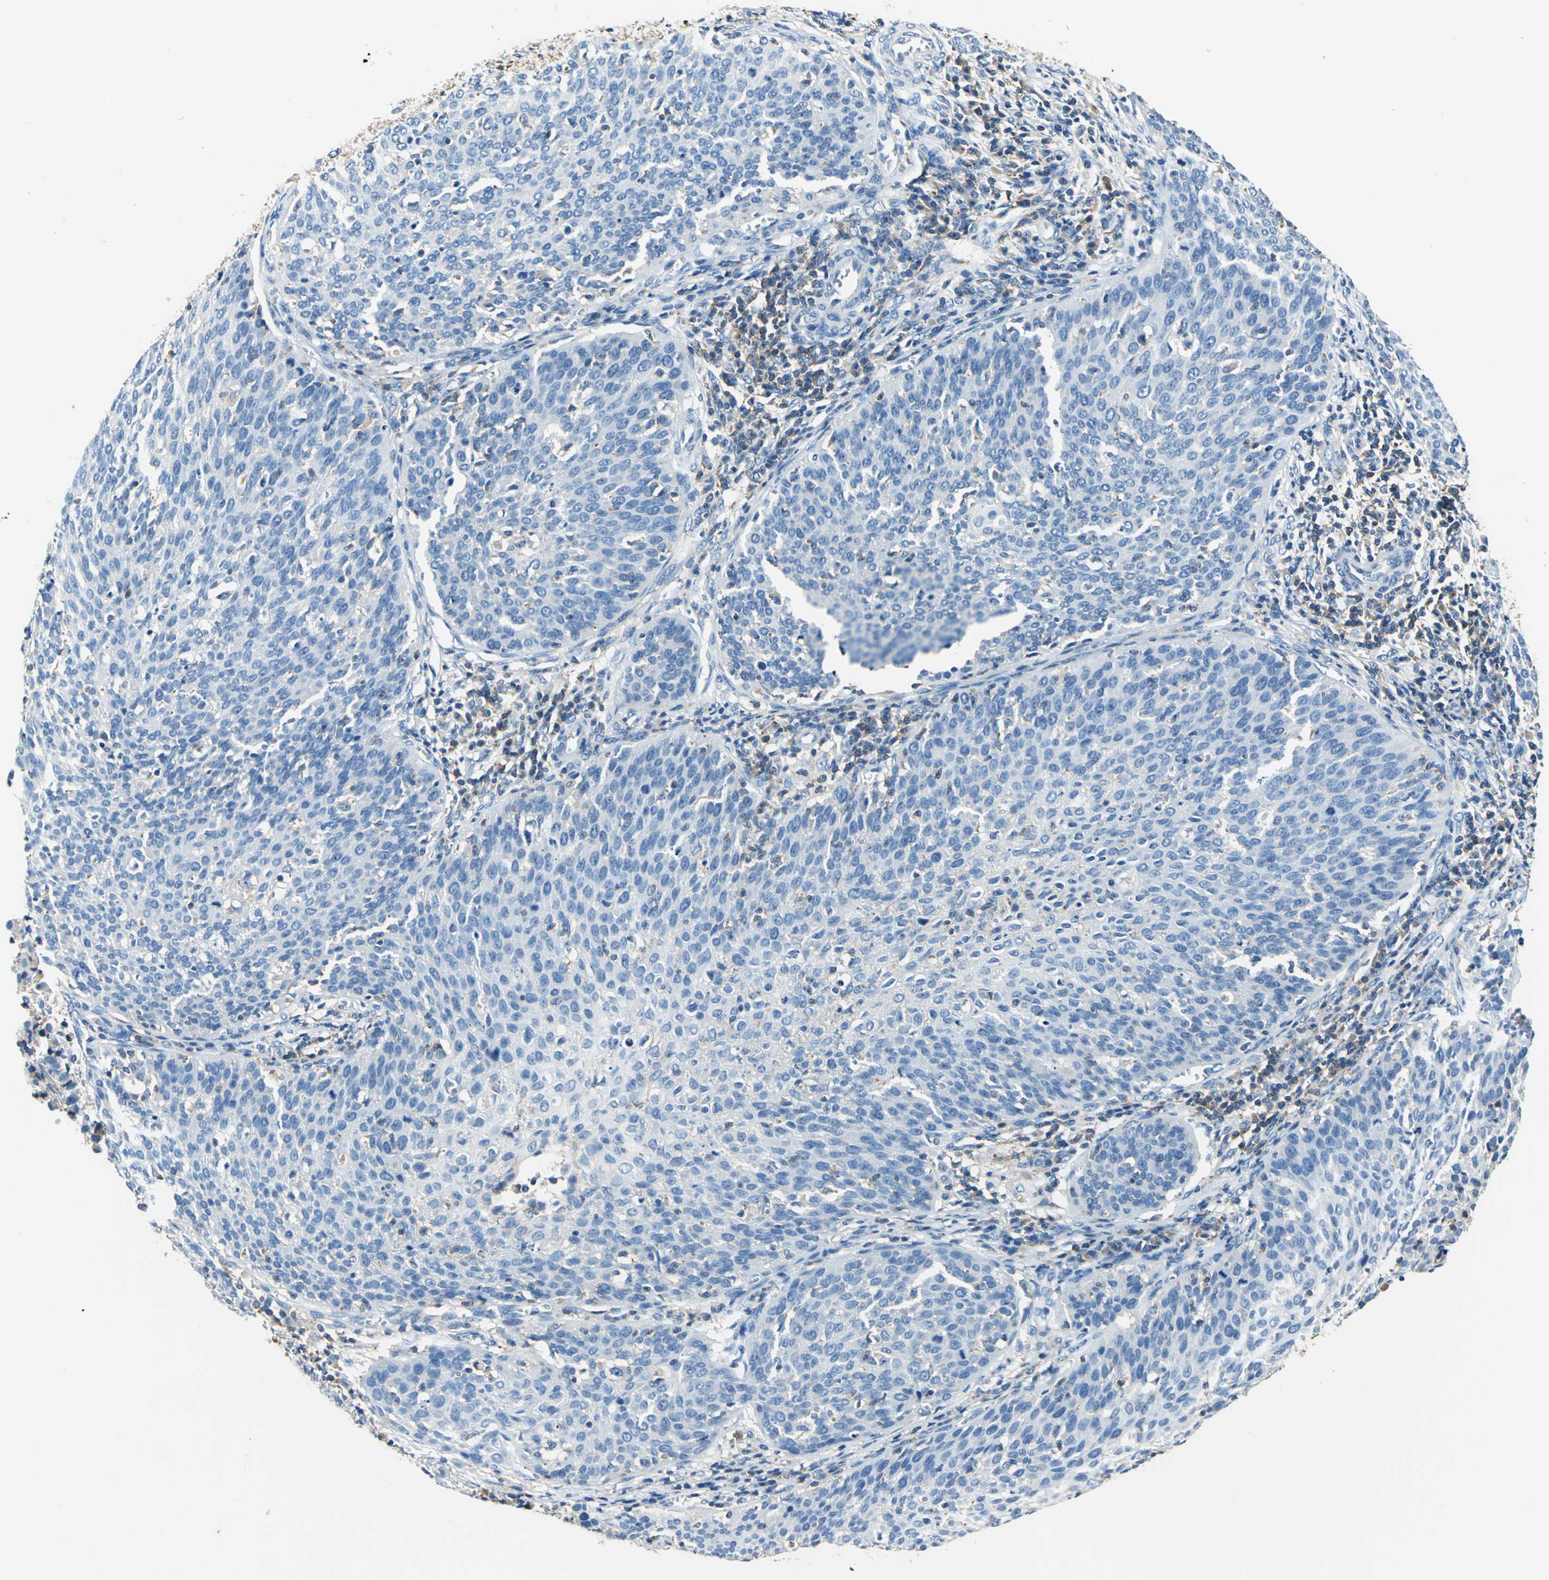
{"staining": {"intensity": "negative", "quantity": "none", "location": "none"}, "tissue": "cervical cancer", "cell_type": "Tumor cells", "image_type": "cancer", "snomed": [{"axis": "morphology", "description": "Squamous cell carcinoma, NOS"}, {"axis": "topography", "description": "Cervix"}], "caption": "Tumor cells show no significant protein staining in cervical cancer (squamous cell carcinoma).", "gene": "SEPTIN6", "patient": {"sex": "female", "age": 38}}